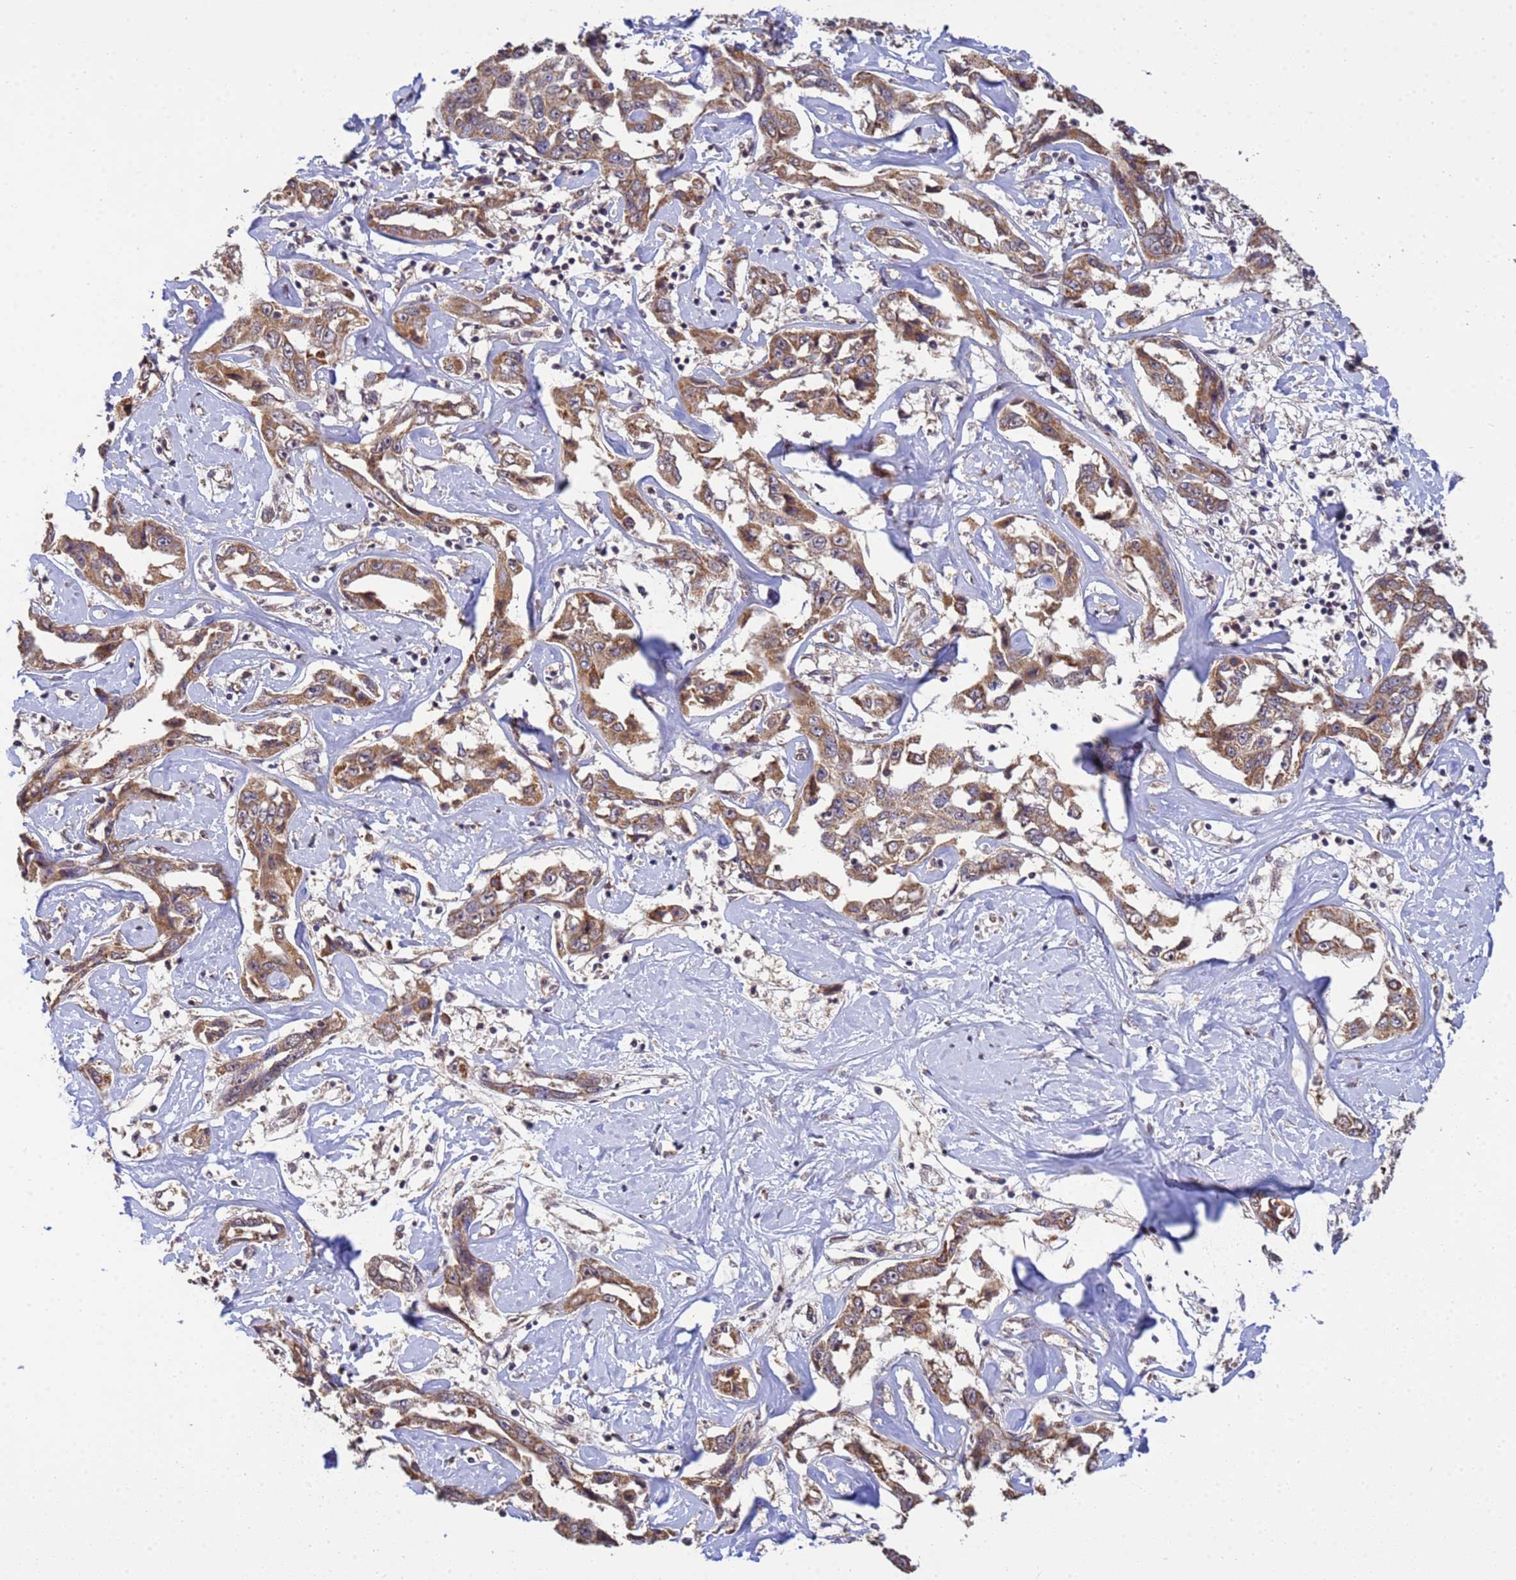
{"staining": {"intensity": "moderate", "quantity": ">75%", "location": "cytoplasmic/membranous"}, "tissue": "liver cancer", "cell_type": "Tumor cells", "image_type": "cancer", "snomed": [{"axis": "morphology", "description": "Cholangiocarcinoma"}, {"axis": "topography", "description": "Liver"}], "caption": "IHC of cholangiocarcinoma (liver) exhibits medium levels of moderate cytoplasmic/membranous expression in about >75% of tumor cells.", "gene": "P2RX7", "patient": {"sex": "male", "age": 59}}